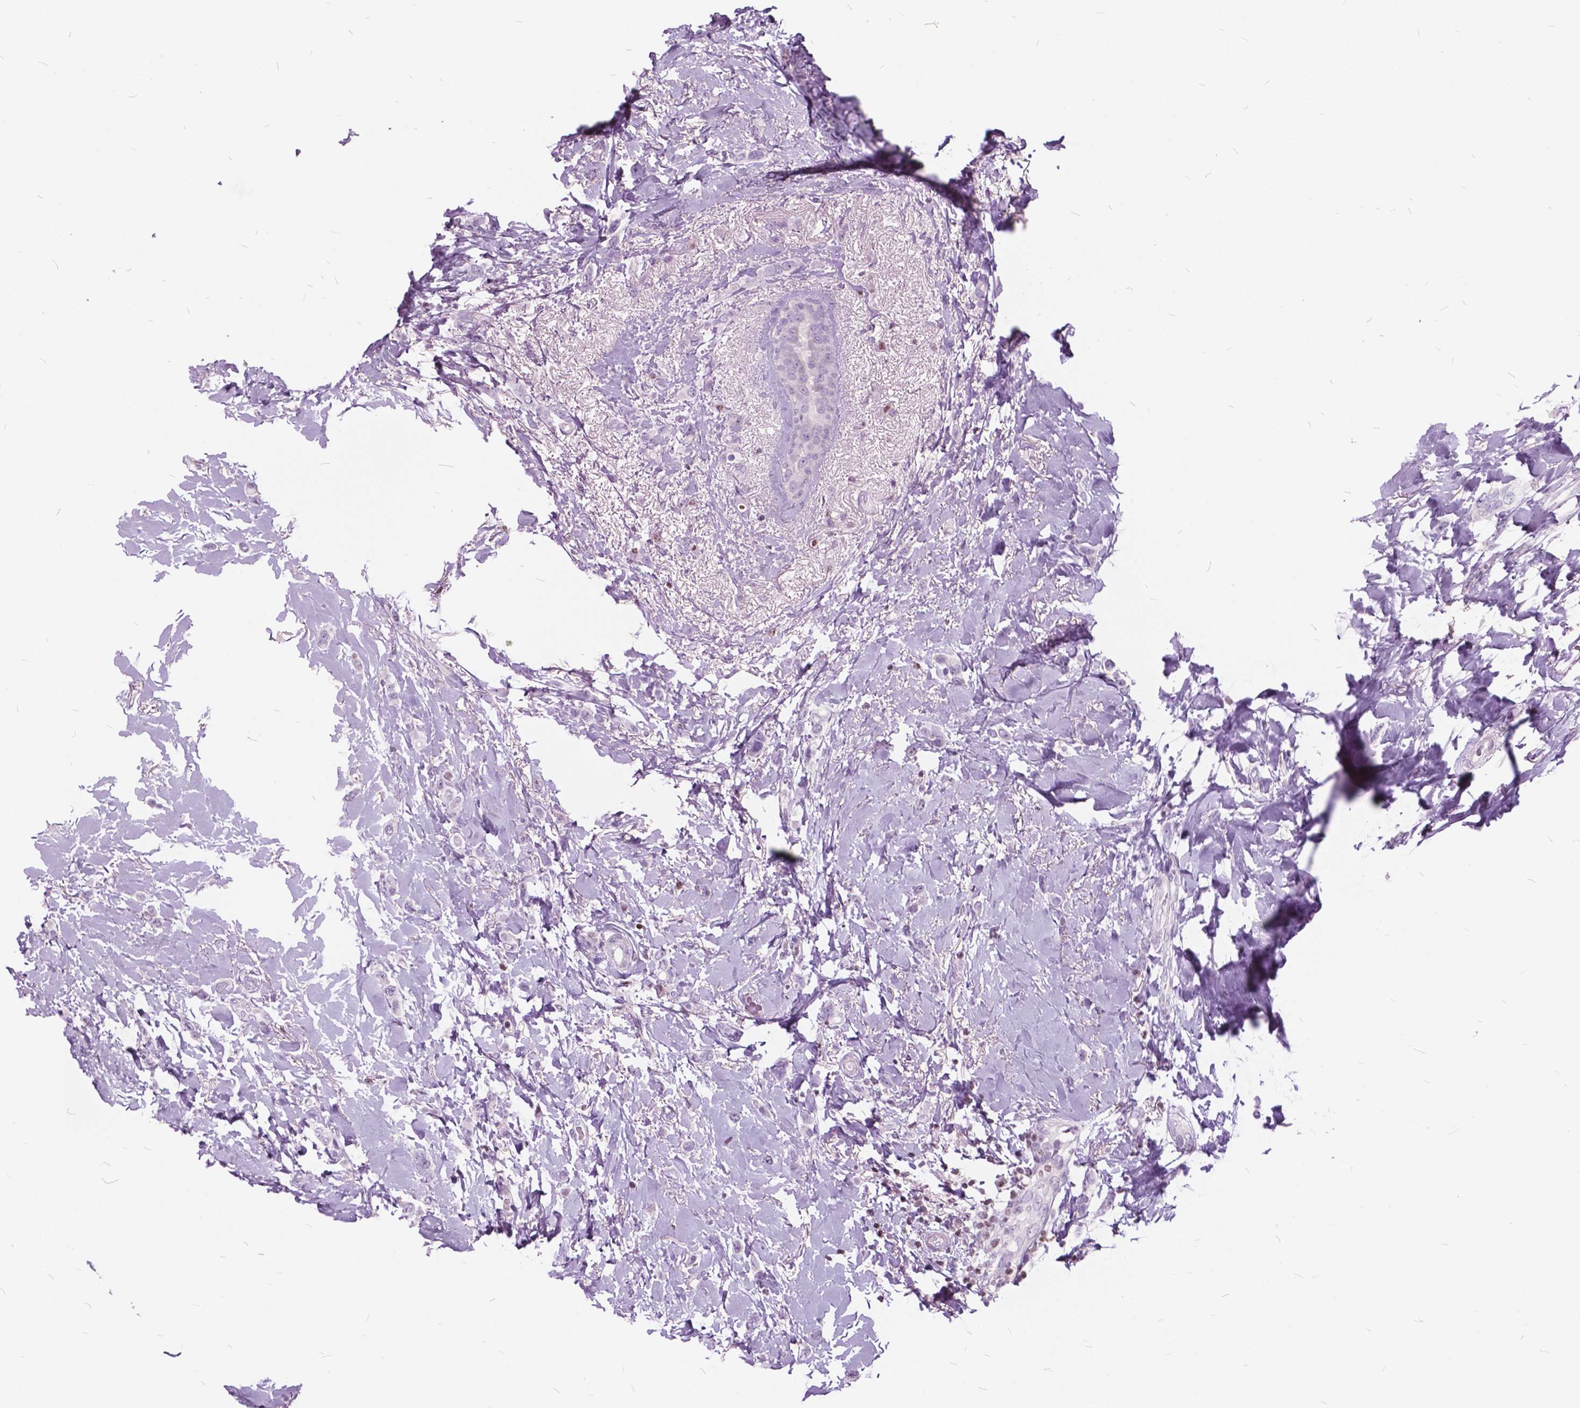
{"staining": {"intensity": "negative", "quantity": "none", "location": "none"}, "tissue": "breast cancer", "cell_type": "Tumor cells", "image_type": "cancer", "snomed": [{"axis": "morphology", "description": "Lobular carcinoma"}, {"axis": "topography", "description": "Breast"}], "caption": "Tumor cells are negative for brown protein staining in breast lobular carcinoma.", "gene": "SP140", "patient": {"sex": "female", "age": 66}}